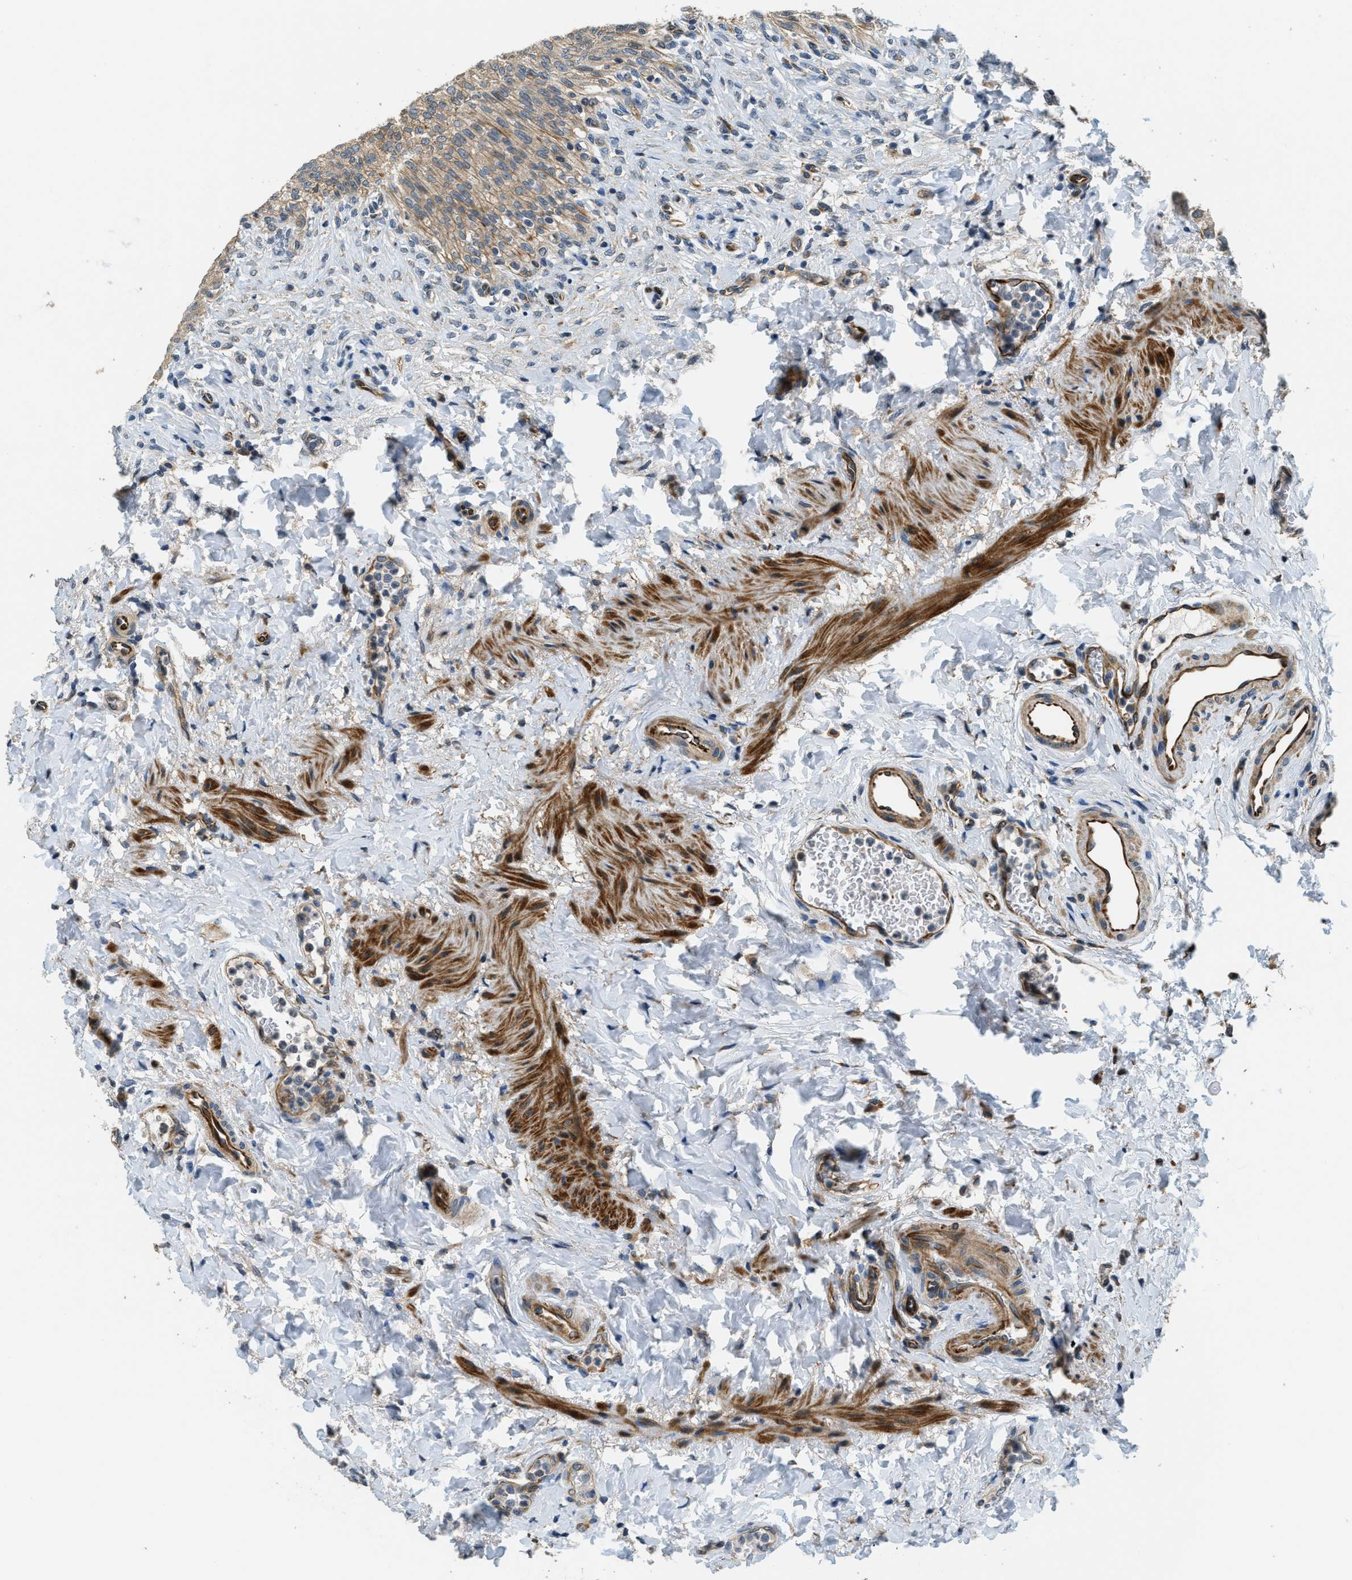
{"staining": {"intensity": "moderate", "quantity": ">75%", "location": "cytoplasmic/membranous"}, "tissue": "urinary bladder", "cell_type": "Urothelial cells", "image_type": "normal", "snomed": [{"axis": "morphology", "description": "Urothelial carcinoma, High grade"}, {"axis": "topography", "description": "Urinary bladder"}], "caption": "DAB (3,3'-diaminobenzidine) immunohistochemical staining of unremarkable urinary bladder reveals moderate cytoplasmic/membranous protein staining in approximately >75% of urothelial cells.", "gene": "ALOX12", "patient": {"sex": "male", "age": 46}}